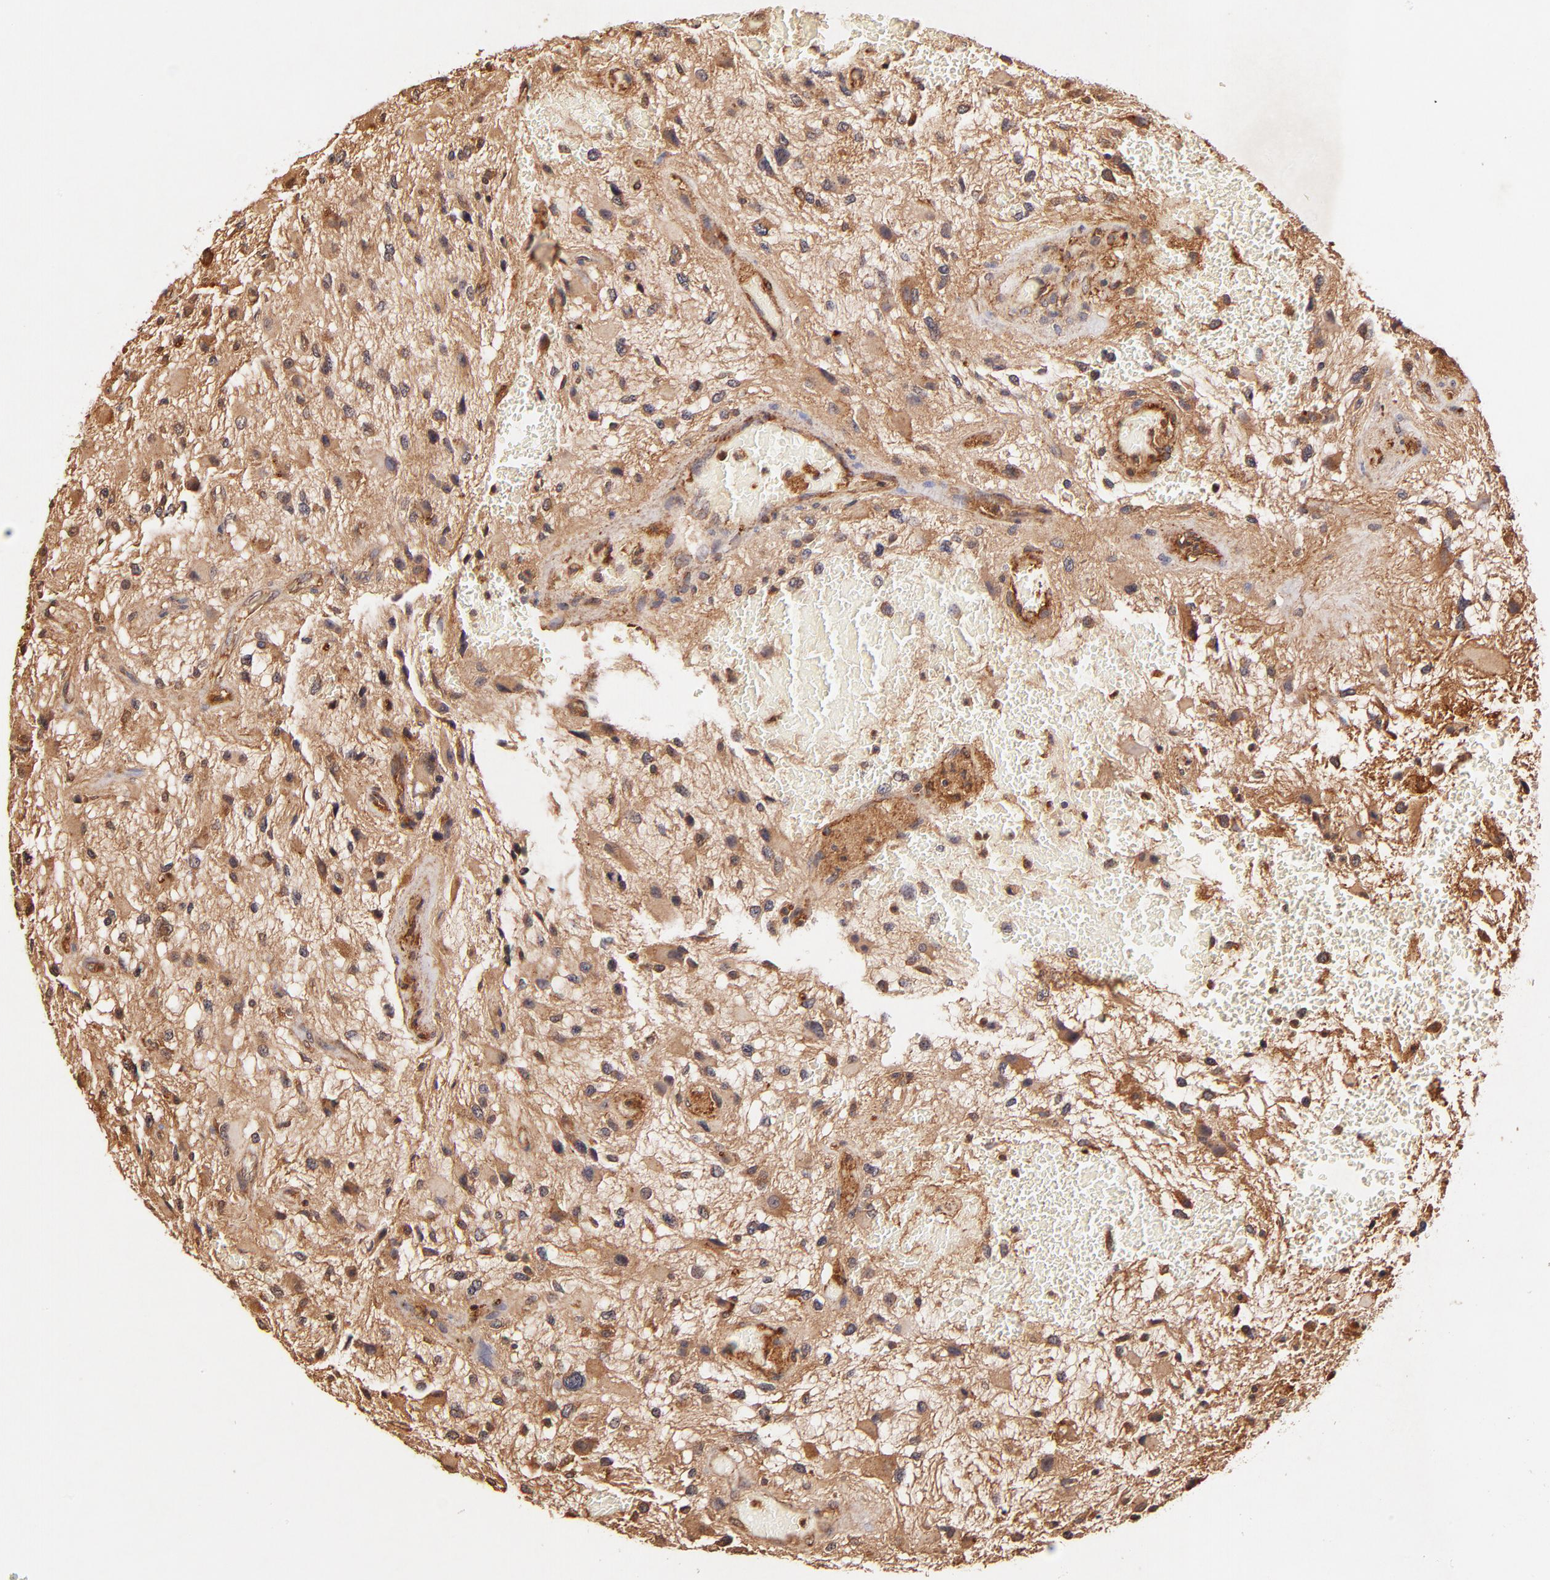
{"staining": {"intensity": "weak", "quantity": ">75%", "location": "cytoplasmic/membranous"}, "tissue": "glioma", "cell_type": "Tumor cells", "image_type": "cancer", "snomed": [{"axis": "morphology", "description": "Glioma, malignant, High grade"}, {"axis": "topography", "description": "Brain"}], "caption": "Tumor cells reveal low levels of weak cytoplasmic/membranous expression in about >75% of cells in human glioma.", "gene": "ITGB1", "patient": {"sex": "female", "age": 60}}